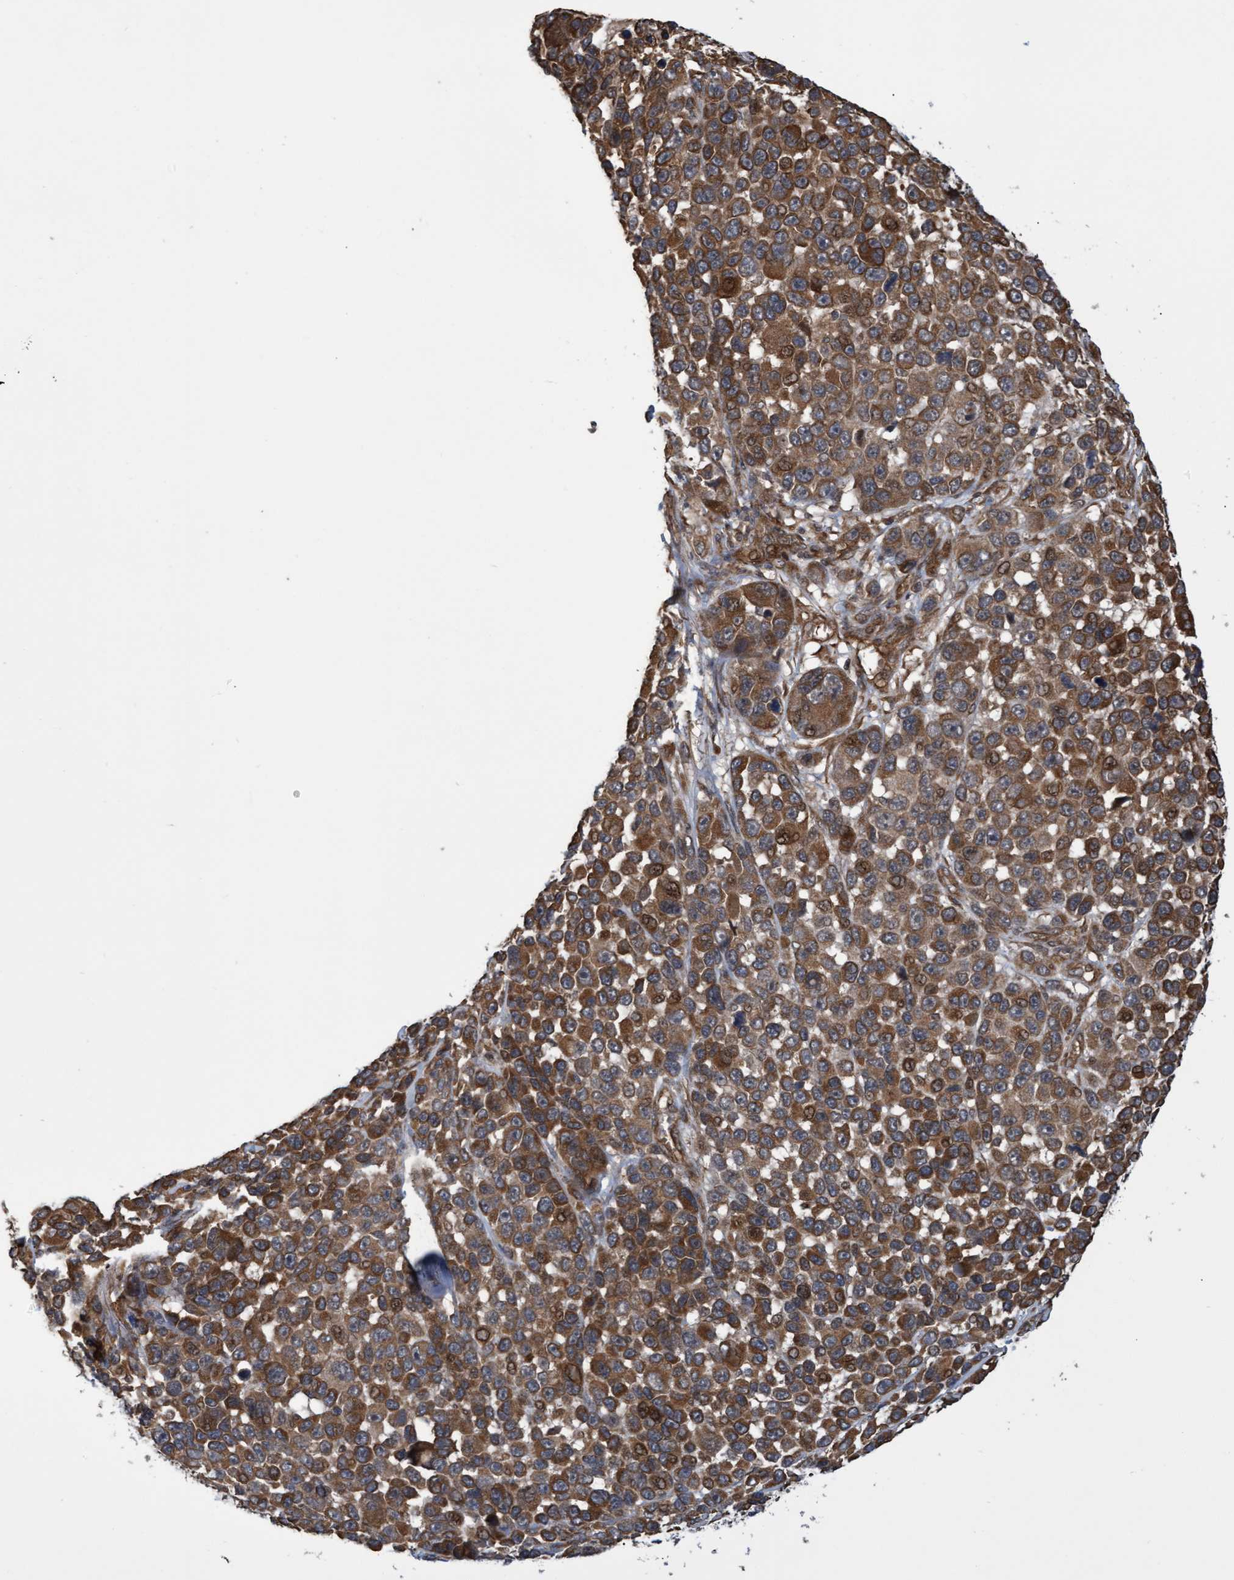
{"staining": {"intensity": "strong", "quantity": ">75%", "location": "cytoplasmic/membranous"}, "tissue": "melanoma", "cell_type": "Tumor cells", "image_type": "cancer", "snomed": [{"axis": "morphology", "description": "Malignant melanoma, NOS"}, {"axis": "topography", "description": "Skin"}], "caption": "A micrograph of human malignant melanoma stained for a protein demonstrates strong cytoplasmic/membranous brown staining in tumor cells.", "gene": "TNFRSF10B", "patient": {"sex": "male", "age": 53}}